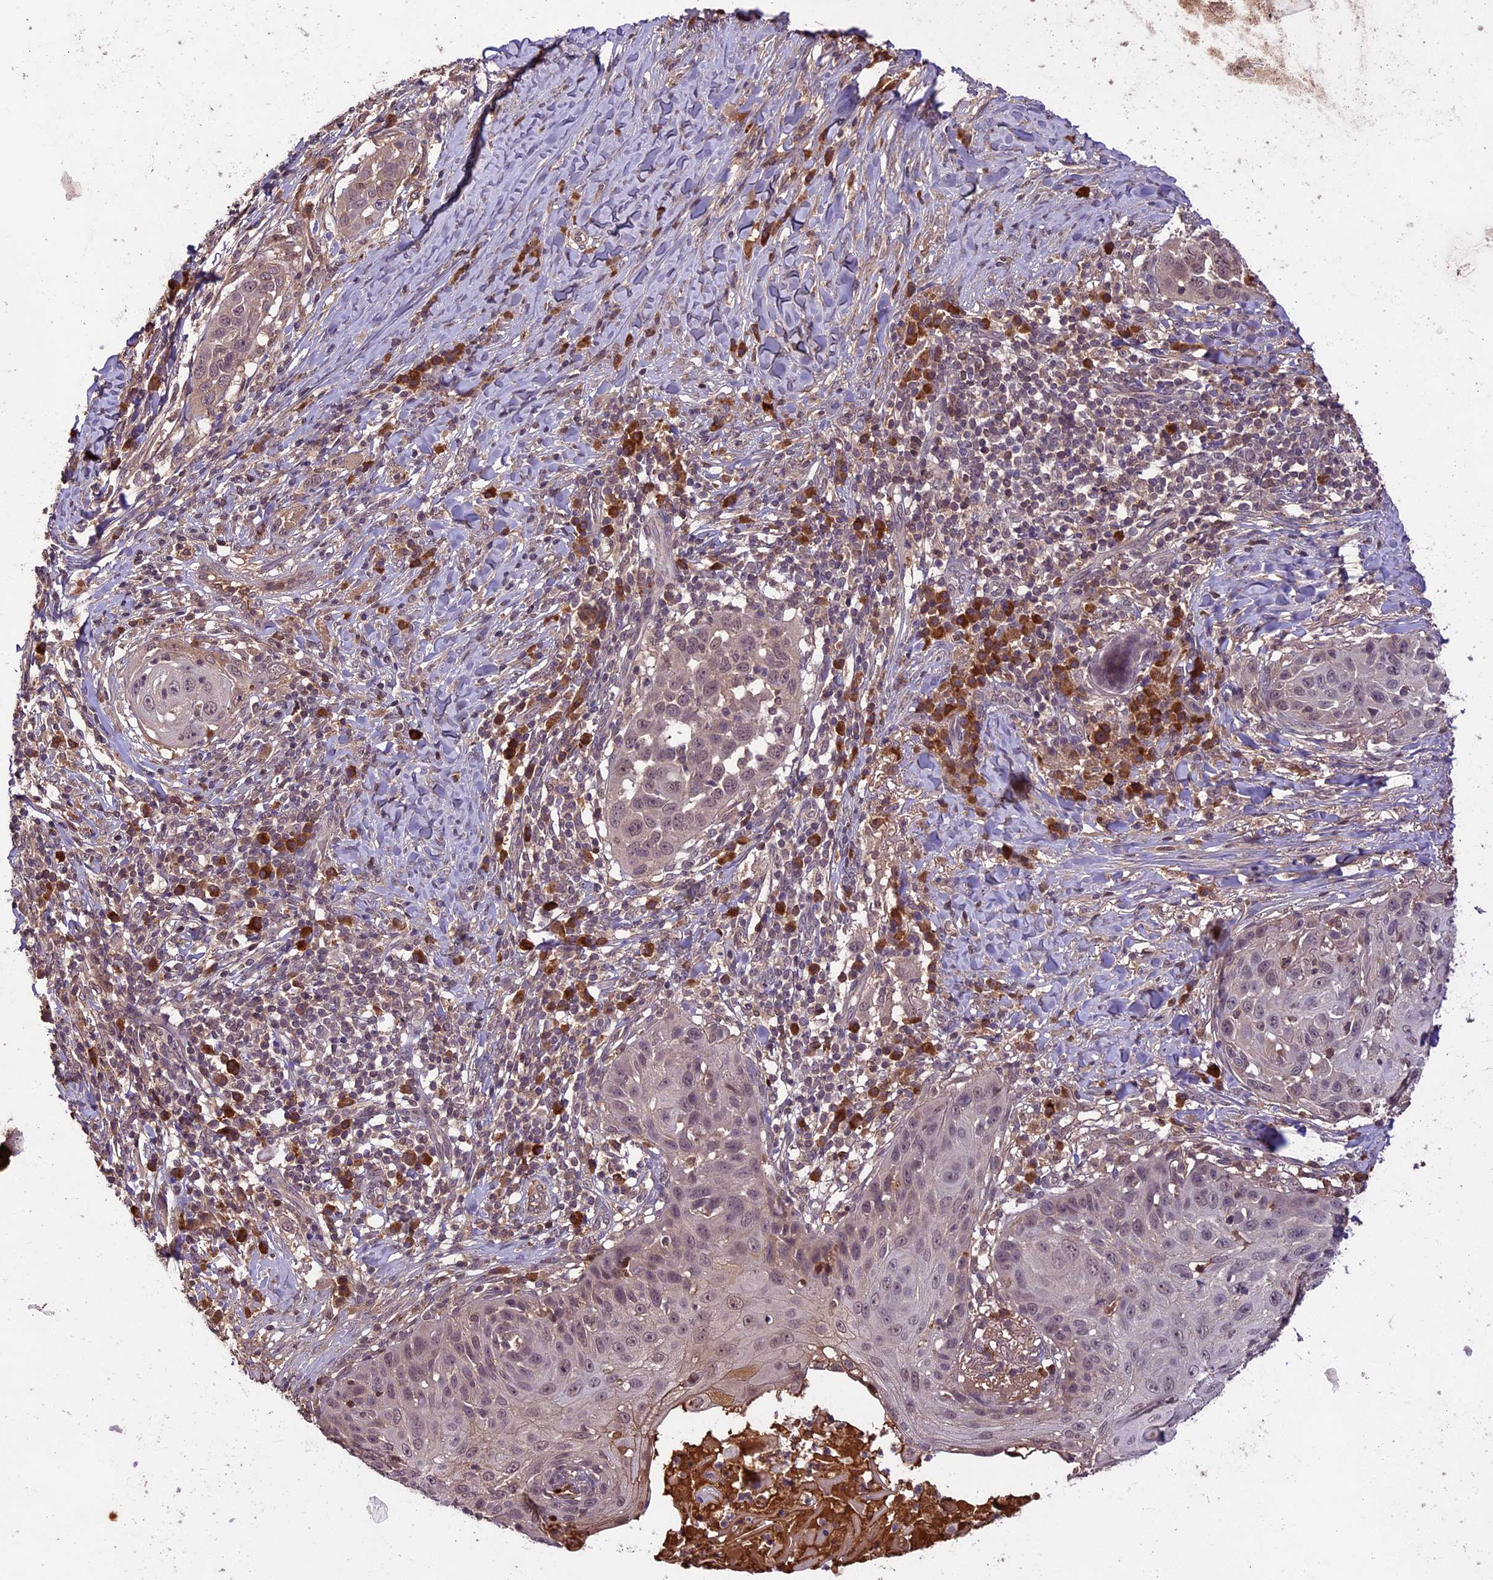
{"staining": {"intensity": "weak", "quantity": "25%-75%", "location": "cytoplasmic/membranous,nuclear"}, "tissue": "skin cancer", "cell_type": "Tumor cells", "image_type": "cancer", "snomed": [{"axis": "morphology", "description": "Squamous cell carcinoma, NOS"}, {"axis": "topography", "description": "Skin"}], "caption": "A brown stain shows weak cytoplasmic/membranous and nuclear expression of a protein in skin cancer tumor cells.", "gene": "ATP10A", "patient": {"sex": "female", "age": 44}}